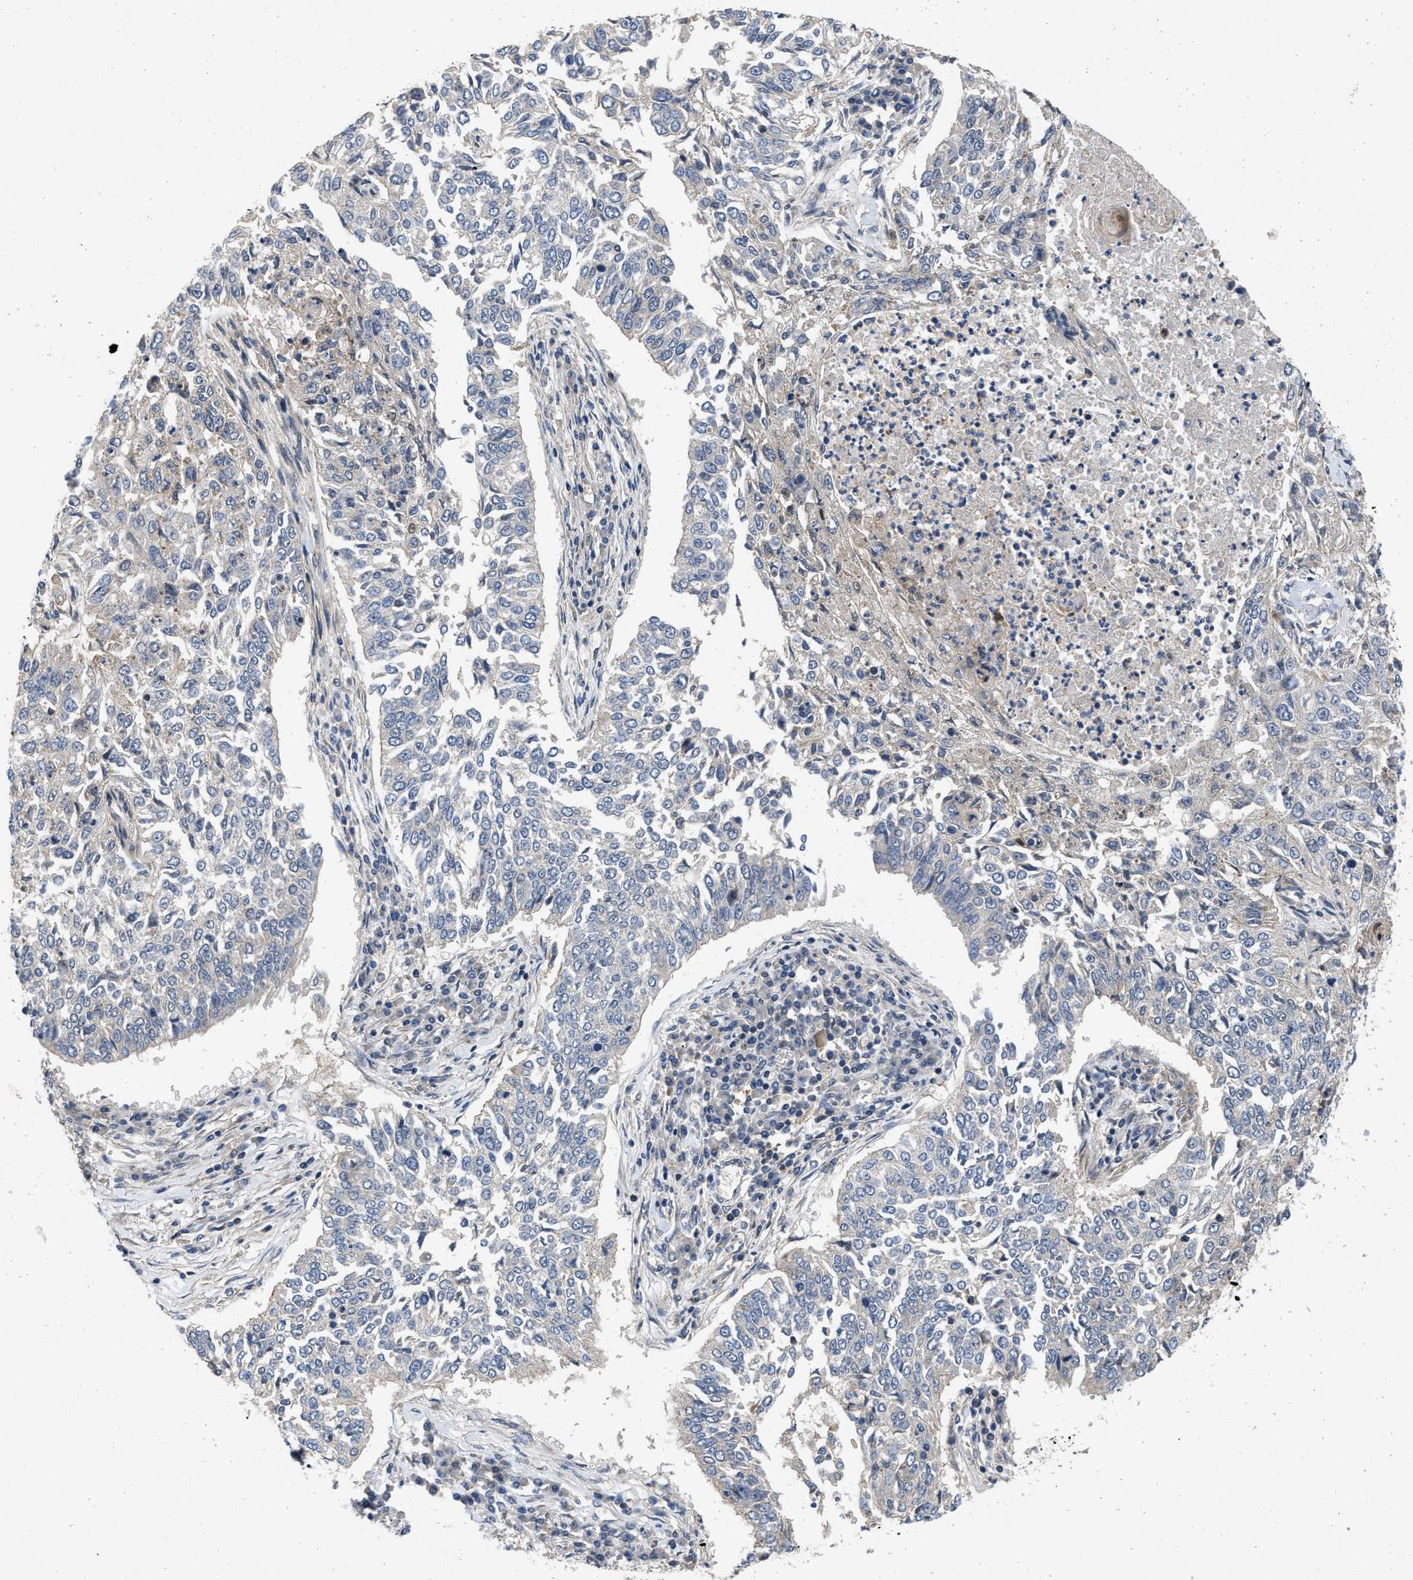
{"staining": {"intensity": "negative", "quantity": "none", "location": "none"}, "tissue": "lung cancer", "cell_type": "Tumor cells", "image_type": "cancer", "snomed": [{"axis": "morphology", "description": "Normal tissue, NOS"}, {"axis": "morphology", "description": "Squamous cell carcinoma, NOS"}, {"axis": "topography", "description": "Cartilage tissue"}, {"axis": "topography", "description": "Bronchus"}, {"axis": "topography", "description": "Lung"}], "caption": "Tumor cells are negative for protein expression in human lung cancer.", "gene": "PRDM14", "patient": {"sex": "female", "age": 49}}